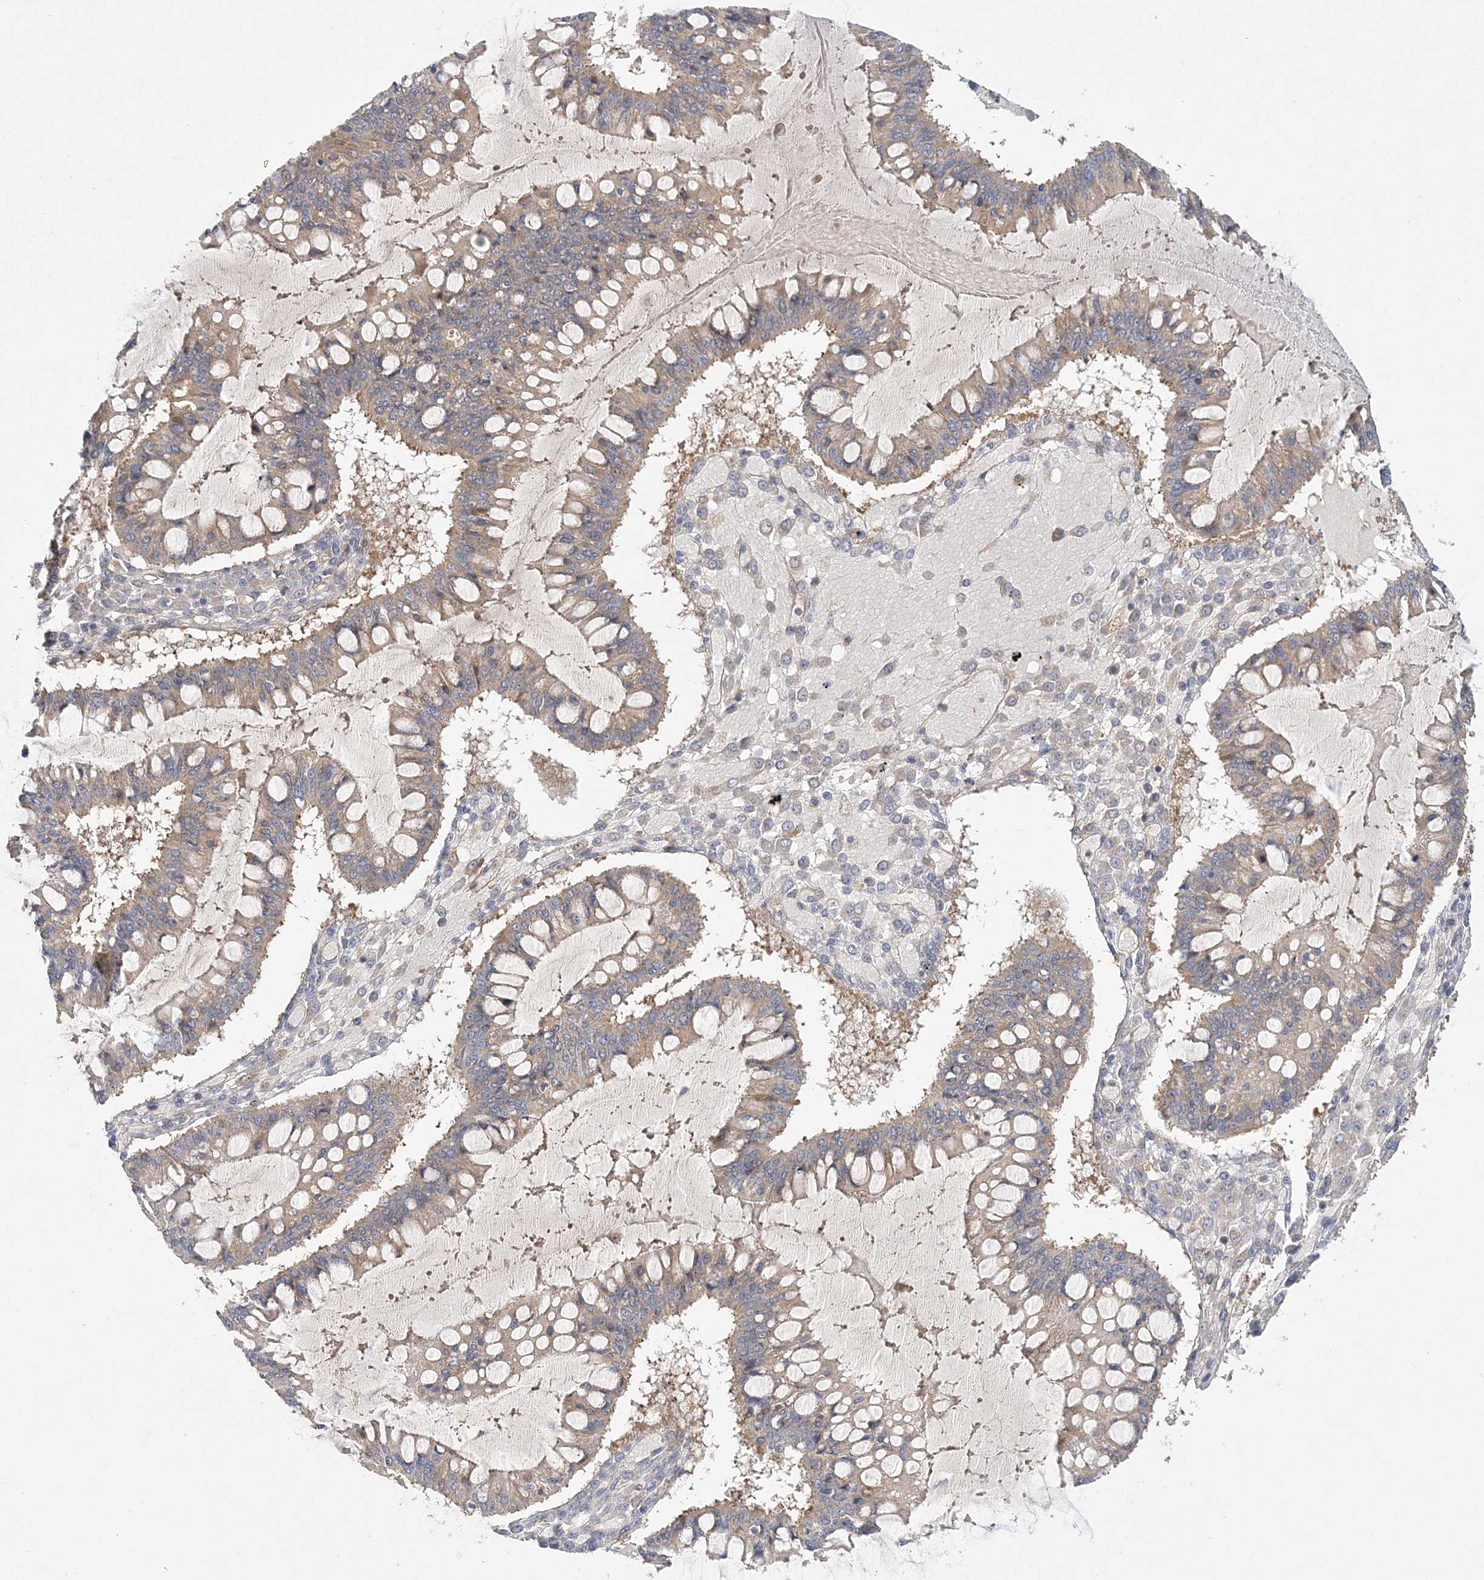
{"staining": {"intensity": "weak", "quantity": "25%-75%", "location": "cytoplasmic/membranous"}, "tissue": "ovarian cancer", "cell_type": "Tumor cells", "image_type": "cancer", "snomed": [{"axis": "morphology", "description": "Cystadenocarcinoma, mucinous, NOS"}, {"axis": "topography", "description": "Ovary"}], "caption": "The immunohistochemical stain highlights weak cytoplasmic/membranous expression in tumor cells of mucinous cystadenocarcinoma (ovarian) tissue. Ihc stains the protein in brown and the nuclei are stained blue.", "gene": "TMEM9B", "patient": {"sex": "female", "age": 73}}